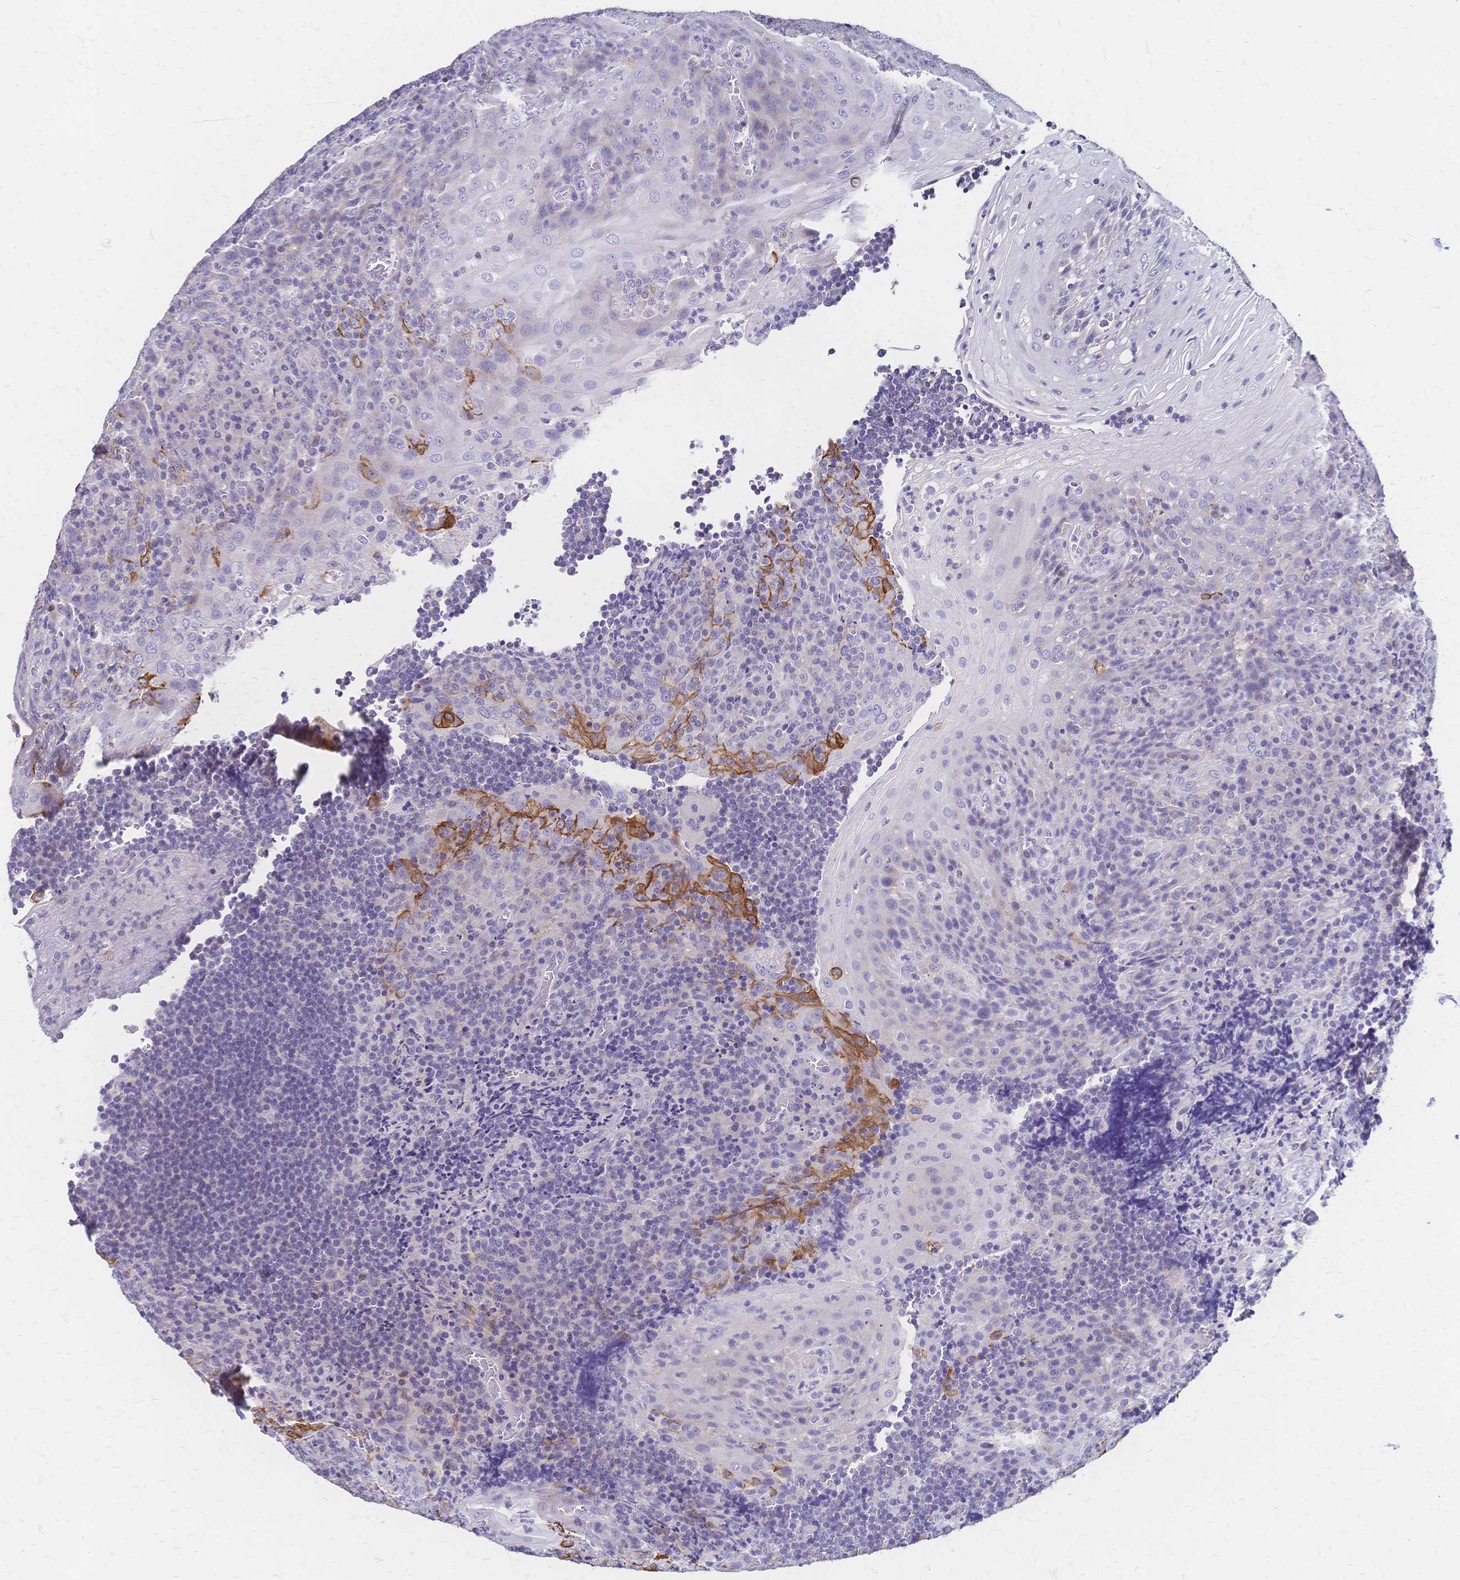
{"staining": {"intensity": "negative", "quantity": "none", "location": "none"}, "tissue": "tonsil", "cell_type": "Germinal center cells", "image_type": "normal", "snomed": [{"axis": "morphology", "description": "Normal tissue, NOS"}, {"axis": "topography", "description": "Tonsil"}], "caption": "DAB (3,3'-diaminobenzidine) immunohistochemical staining of normal human tonsil reveals no significant positivity in germinal center cells. Nuclei are stained in blue.", "gene": "DTNB", "patient": {"sex": "male", "age": 17}}